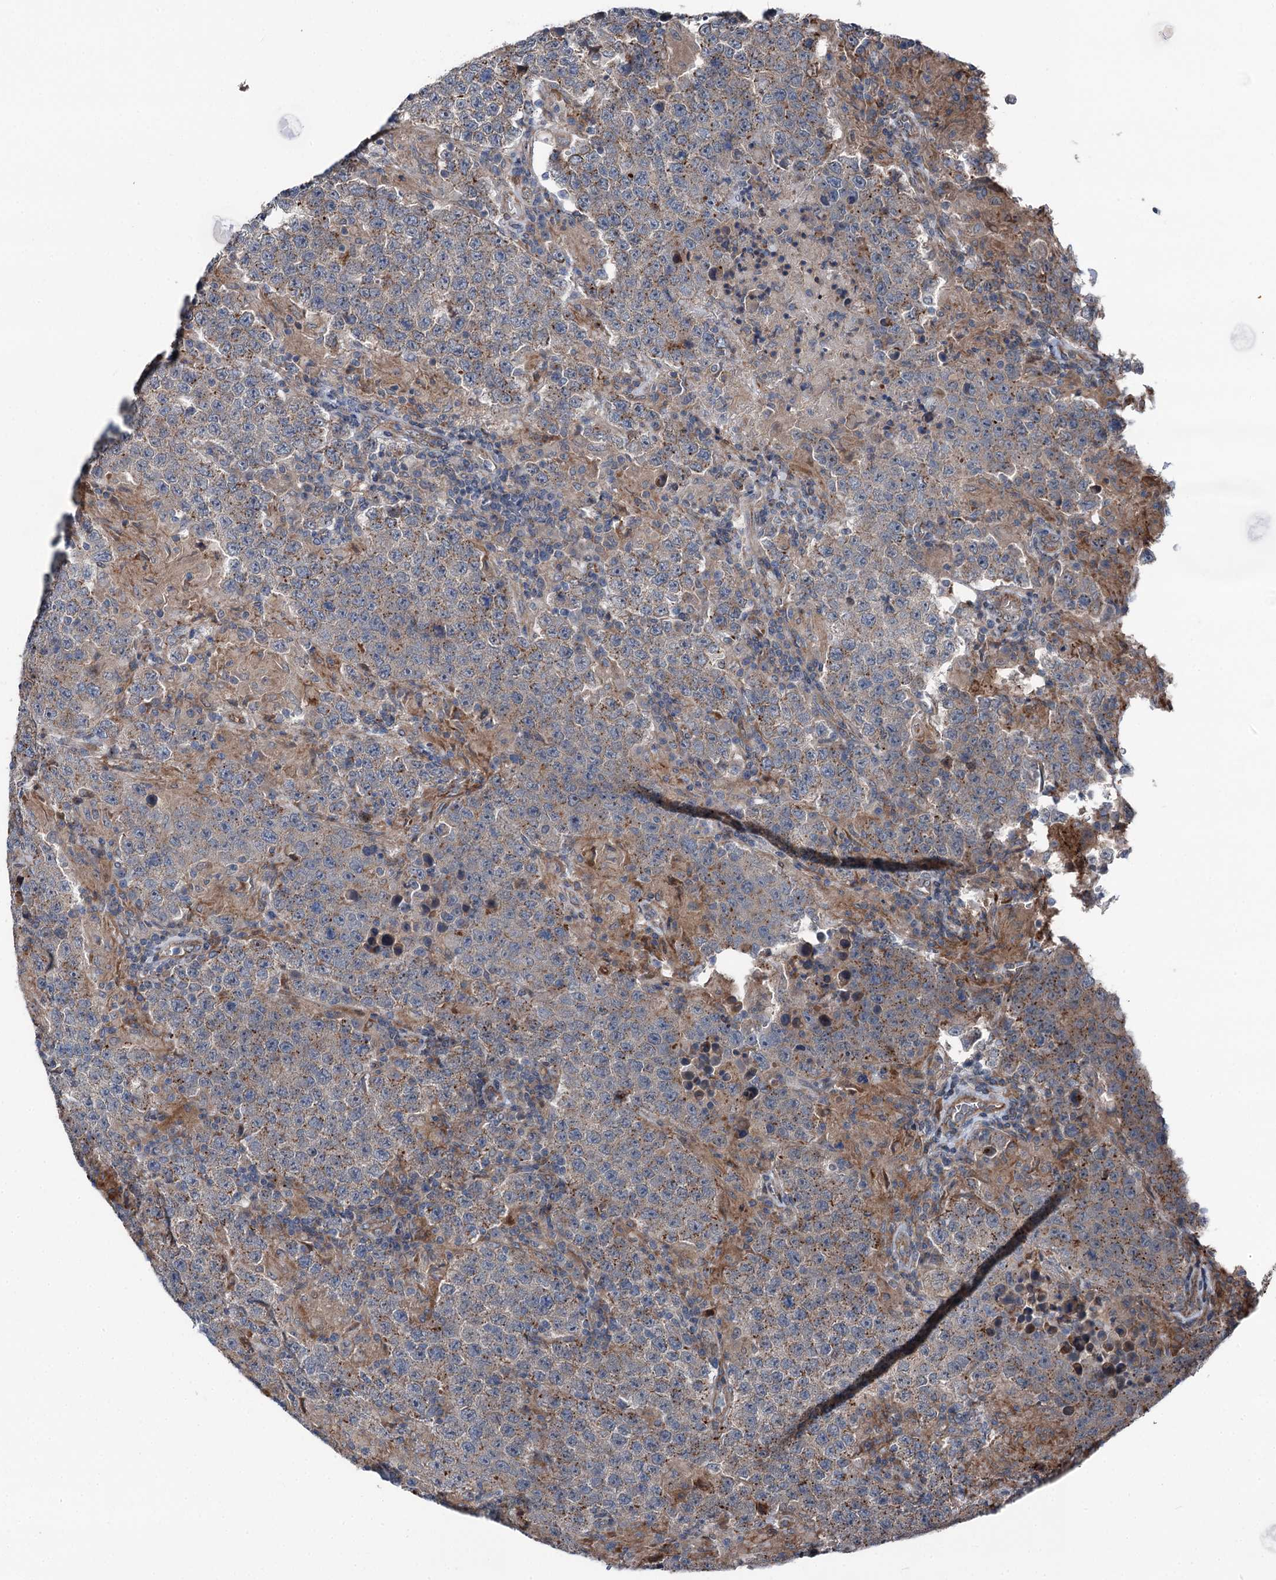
{"staining": {"intensity": "moderate", "quantity": "<25%", "location": "cytoplasmic/membranous"}, "tissue": "testis cancer", "cell_type": "Tumor cells", "image_type": "cancer", "snomed": [{"axis": "morphology", "description": "Normal tissue, NOS"}, {"axis": "morphology", "description": "Urothelial carcinoma, High grade"}, {"axis": "morphology", "description": "Seminoma, NOS"}, {"axis": "morphology", "description": "Carcinoma, Embryonal, NOS"}, {"axis": "topography", "description": "Urinary bladder"}, {"axis": "topography", "description": "Testis"}], "caption": "Protein expression by immunohistochemistry (IHC) shows moderate cytoplasmic/membranous positivity in approximately <25% of tumor cells in testis cancer (high-grade urothelial carcinoma).", "gene": "POLR1D", "patient": {"sex": "male", "age": 41}}